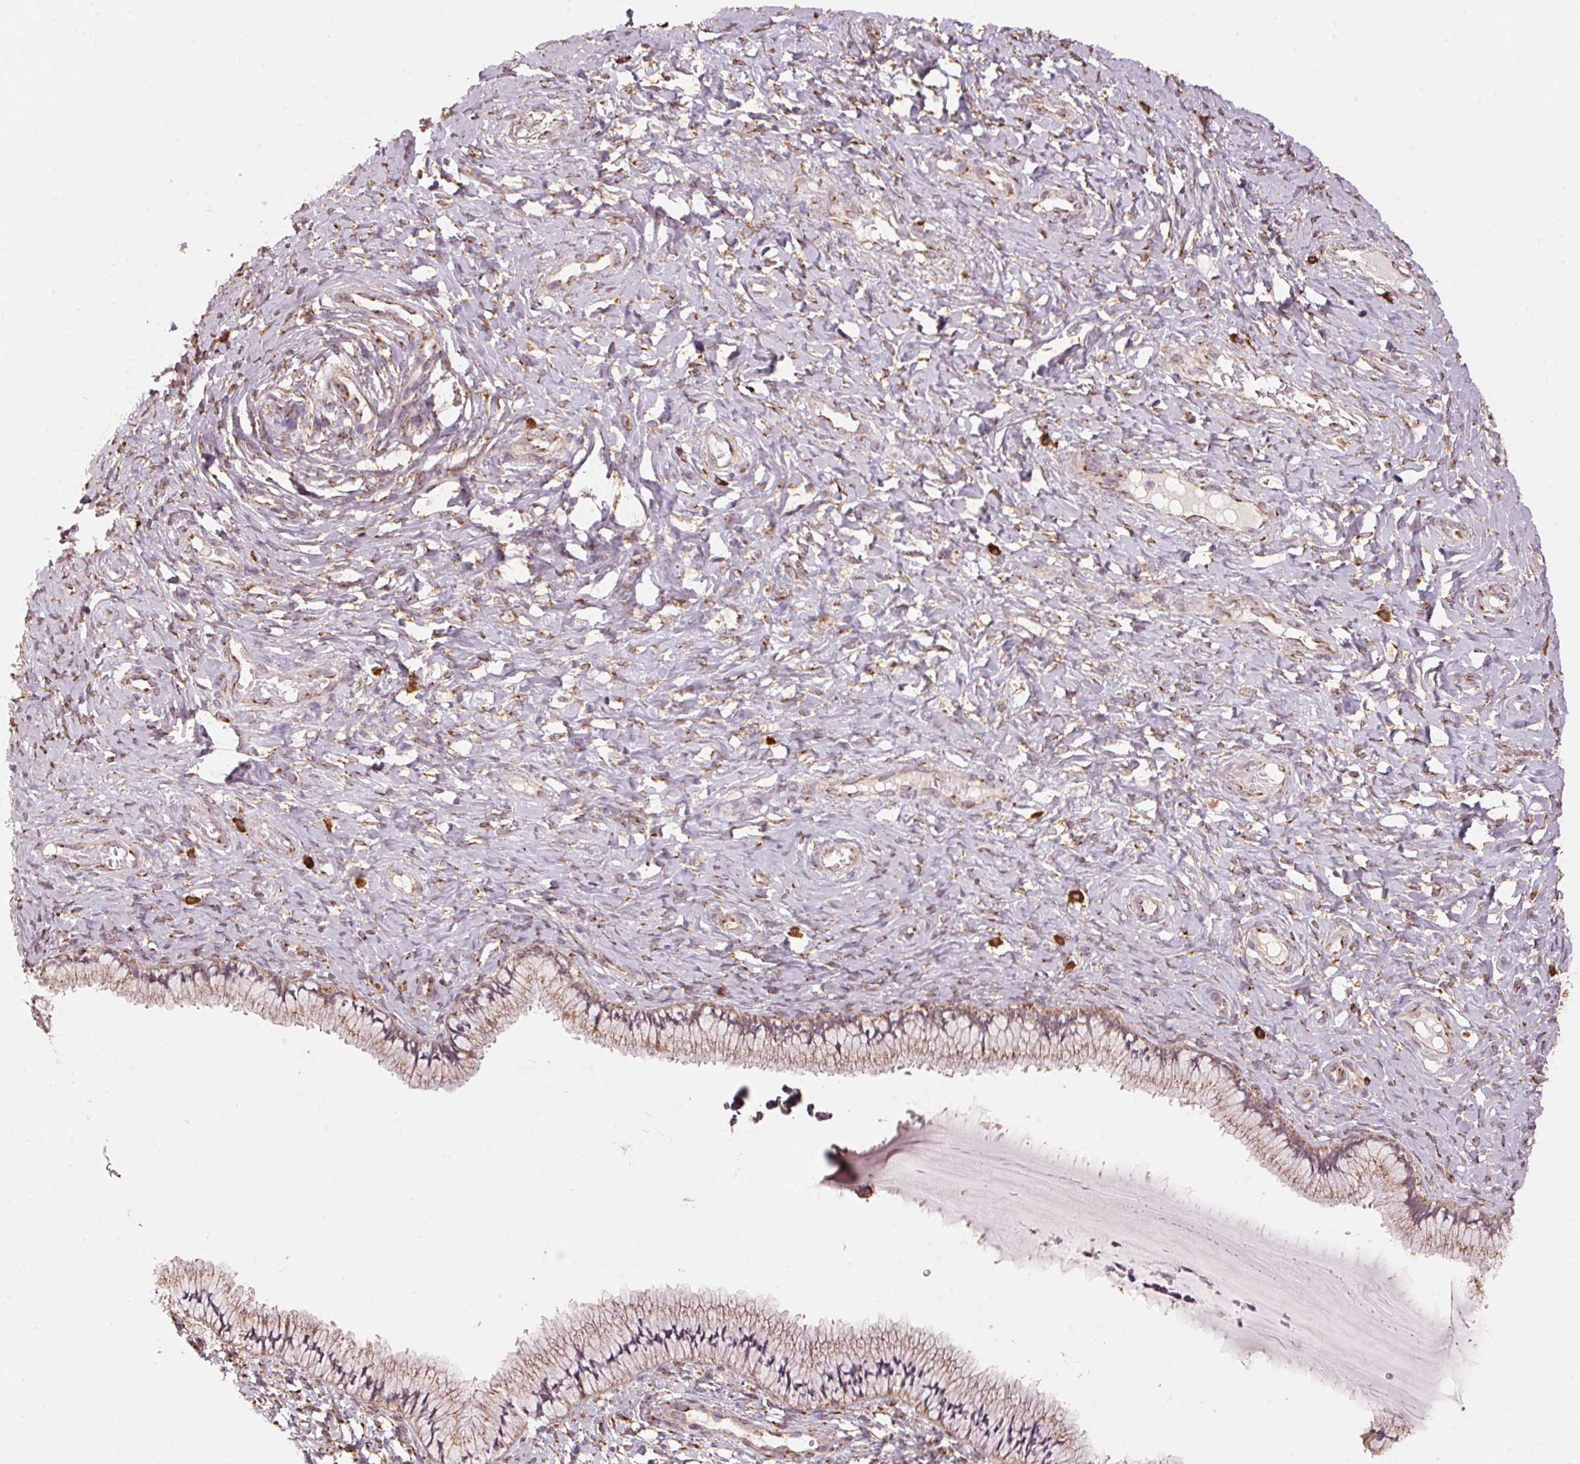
{"staining": {"intensity": "moderate", "quantity": ">75%", "location": "cytoplasmic/membranous"}, "tissue": "cervix", "cell_type": "Glandular cells", "image_type": "normal", "snomed": [{"axis": "morphology", "description": "Normal tissue, NOS"}, {"axis": "topography", "description": "Cervix"}], "caption": "The histopathology image shows staining of normal cervix, revealing moderate cytoplasmic/membranous protein staining (brown color) within glandular cells.", "gene": "TOMM70", "patient": {"sex": "female", "age": 37}}